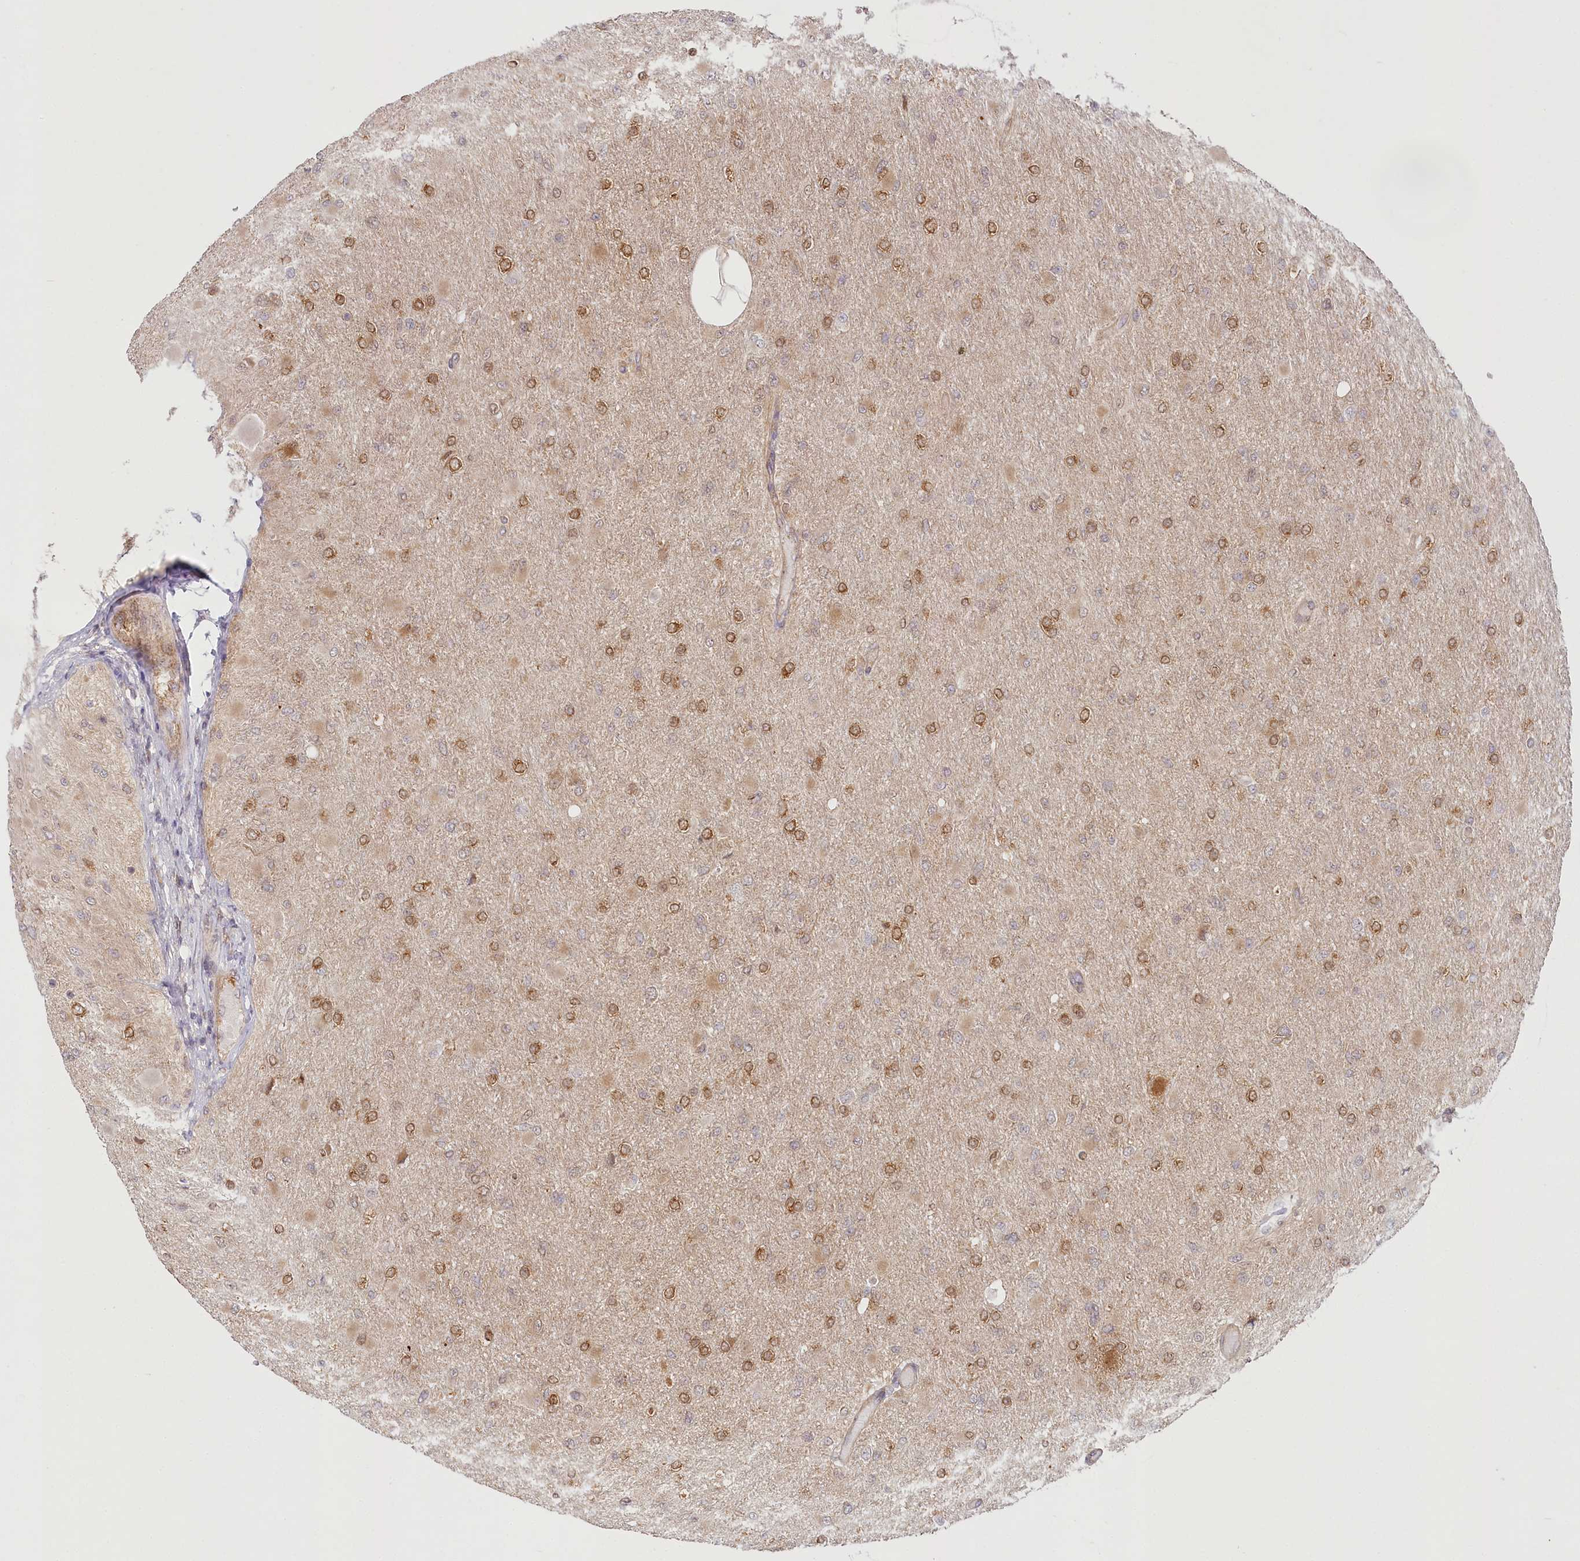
{"staining": {"intensity": "moderate", "quantity": ">75%", "location": "cytoplasmic/membranous"}, "tissue": "glioma", "cell_type": "Tumor cells", "image_type": "cancer", "snomed": [{"axis": "morphology", "description": "Glioma, malignant, High grade"}, {"axis": "topography", "description": "Cerebral cortex"}], "caption": "Immunohistochemical staining of human glioma exhibits medium levels of moderate cytoplasmic/membranous expression in about >75% of tumor cells.", "gene": "INPP4B", "patient": {"sex": "female", "age": 36}}